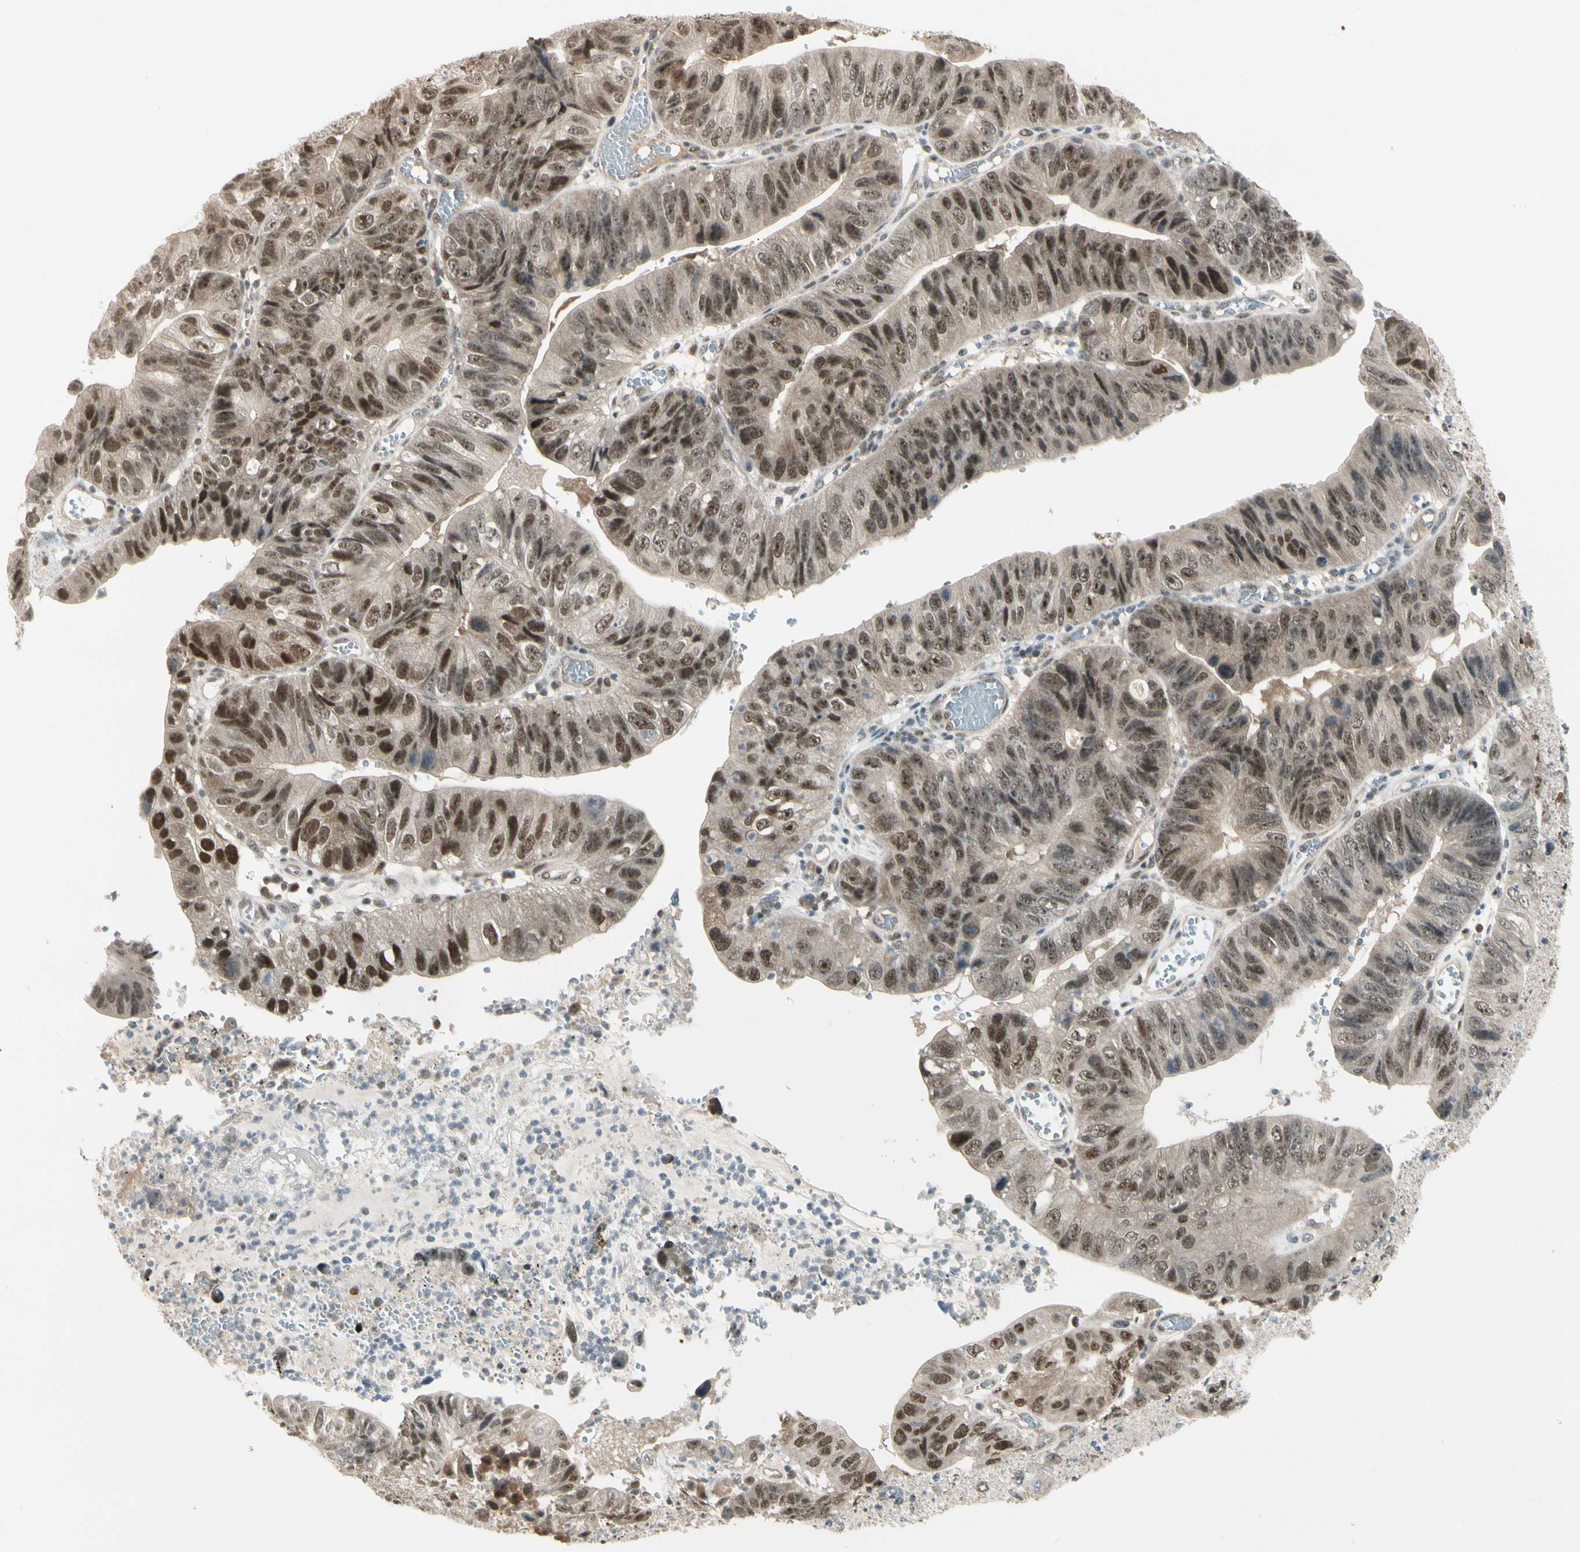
{"staining": {"intensity": "moderate", "quantity": ">75%", "location": "nuclear"}, "tissue": "stomach cancer", "cell_type": "Tumor cells", "image_type": "cancer", "snomed": [{"axis": "morphology", "description": "Adenocarcinoma, NOS"}, {"axis": "topography", "description": "Stomach"}], "caption": "Immunohistochemical staining of human adenocarcinoma (stomach) reveals medium levels of moderate nuclear protein expression in approximately >75% of tumor cells. (DAB IHC with brightfield microscopy, high magnification).", "gene": "GTF3A", "patient": {"sex": "male", "age": 59}}